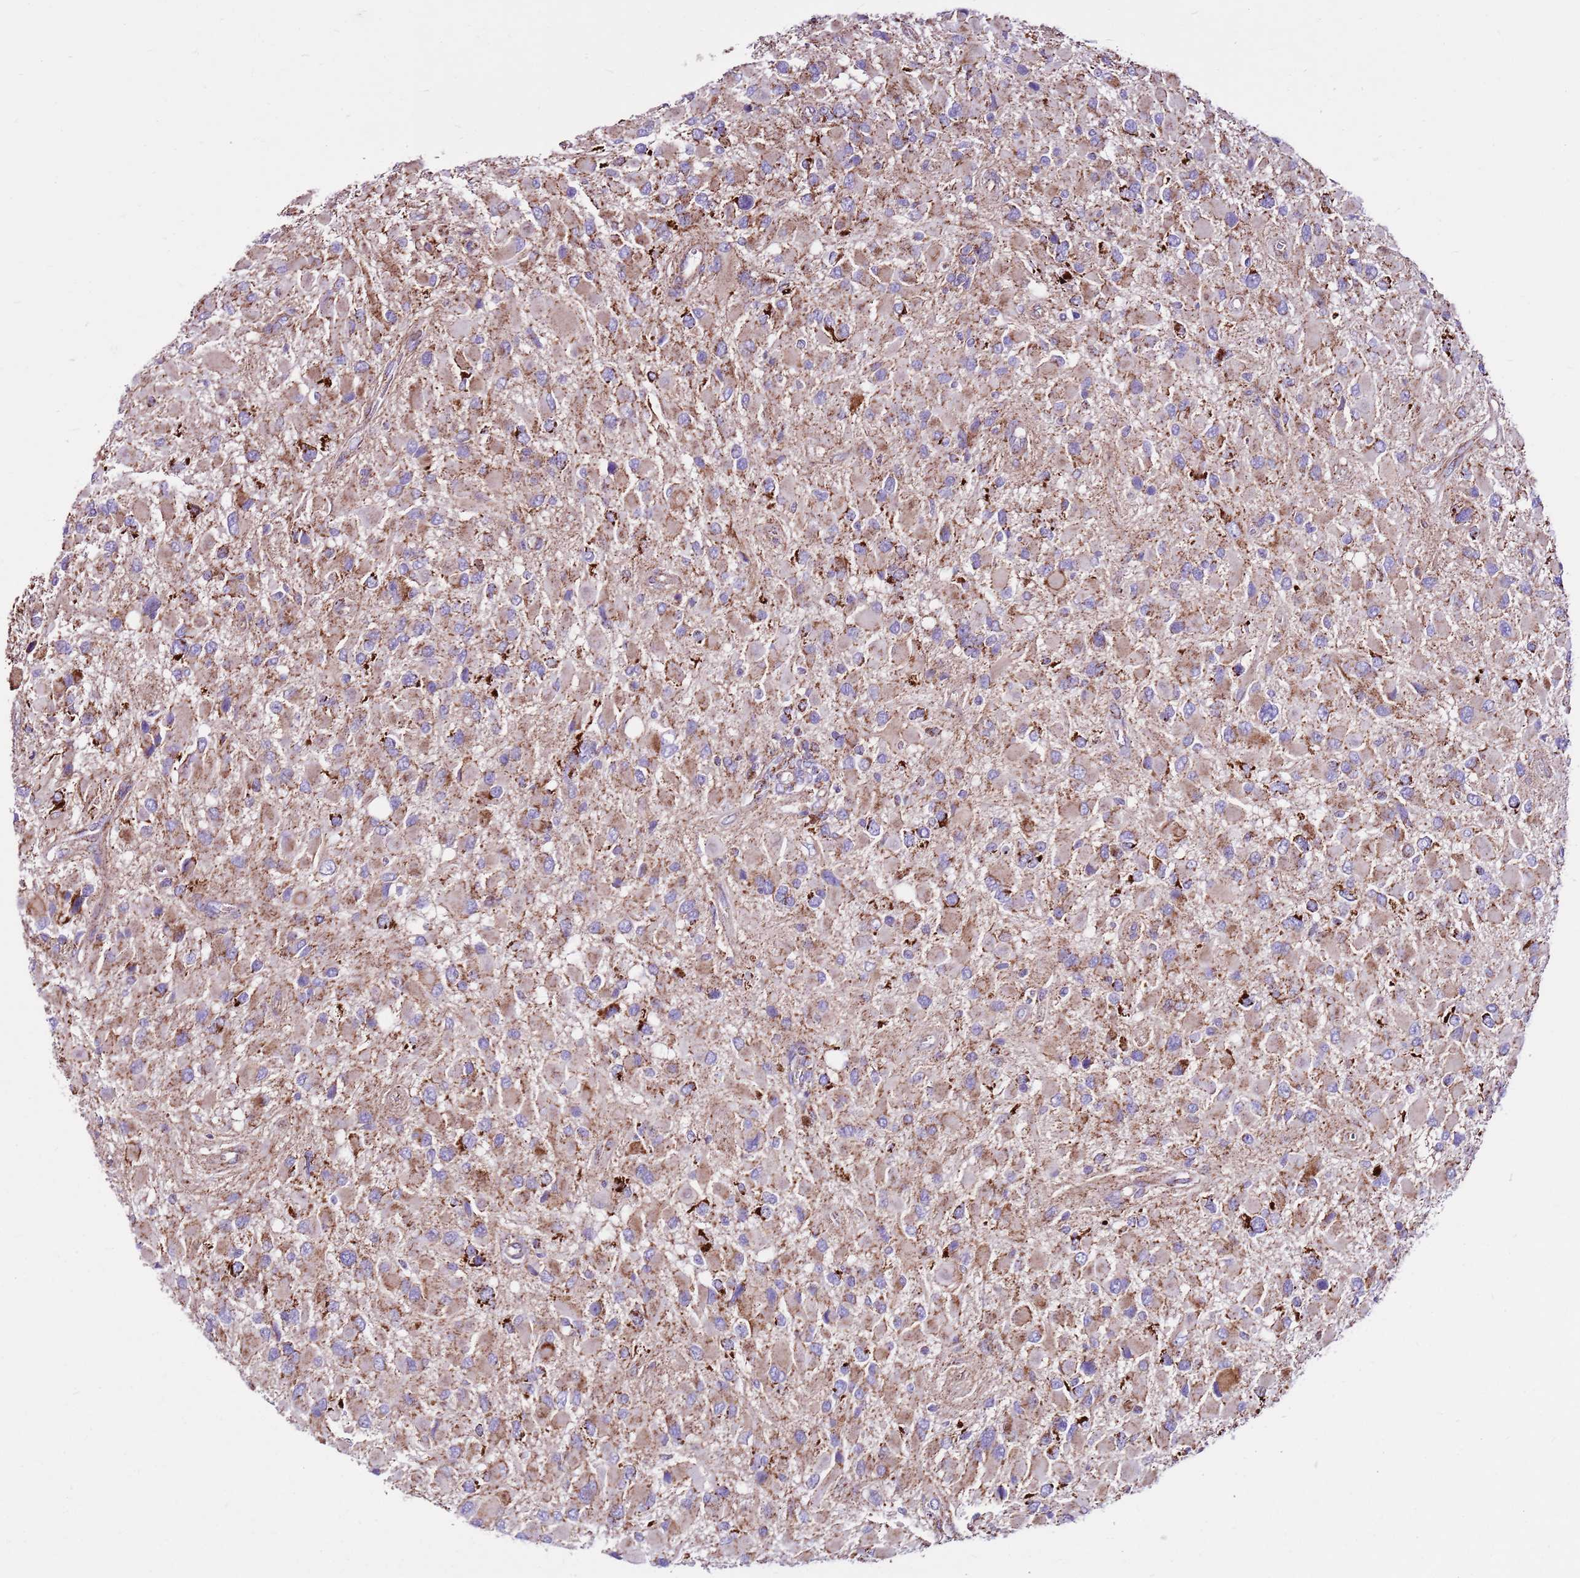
{"staining": {"intensity": "moderate", "quantity": ">75%", "location": "cytoplasmic/membranous"}, "tissue": "glioma", "cell_type": "Tumor cells", "image_type": "cancer", "snomed": [{"axis": "morphology", "description": "Glioma, malignant, High grade"}, {"axis": "topography", "description": "Brain"}], "caption": "Glioma stained with immunohistochemistry demonstrates moderate cytoplasmic/membranous staining in about >75% of tumor cells. The protein of interest is shown in brown color, while the nuclei are stained blue.", "gene": "HECTD4", "patient": {"sex": "male", "age": 53}}